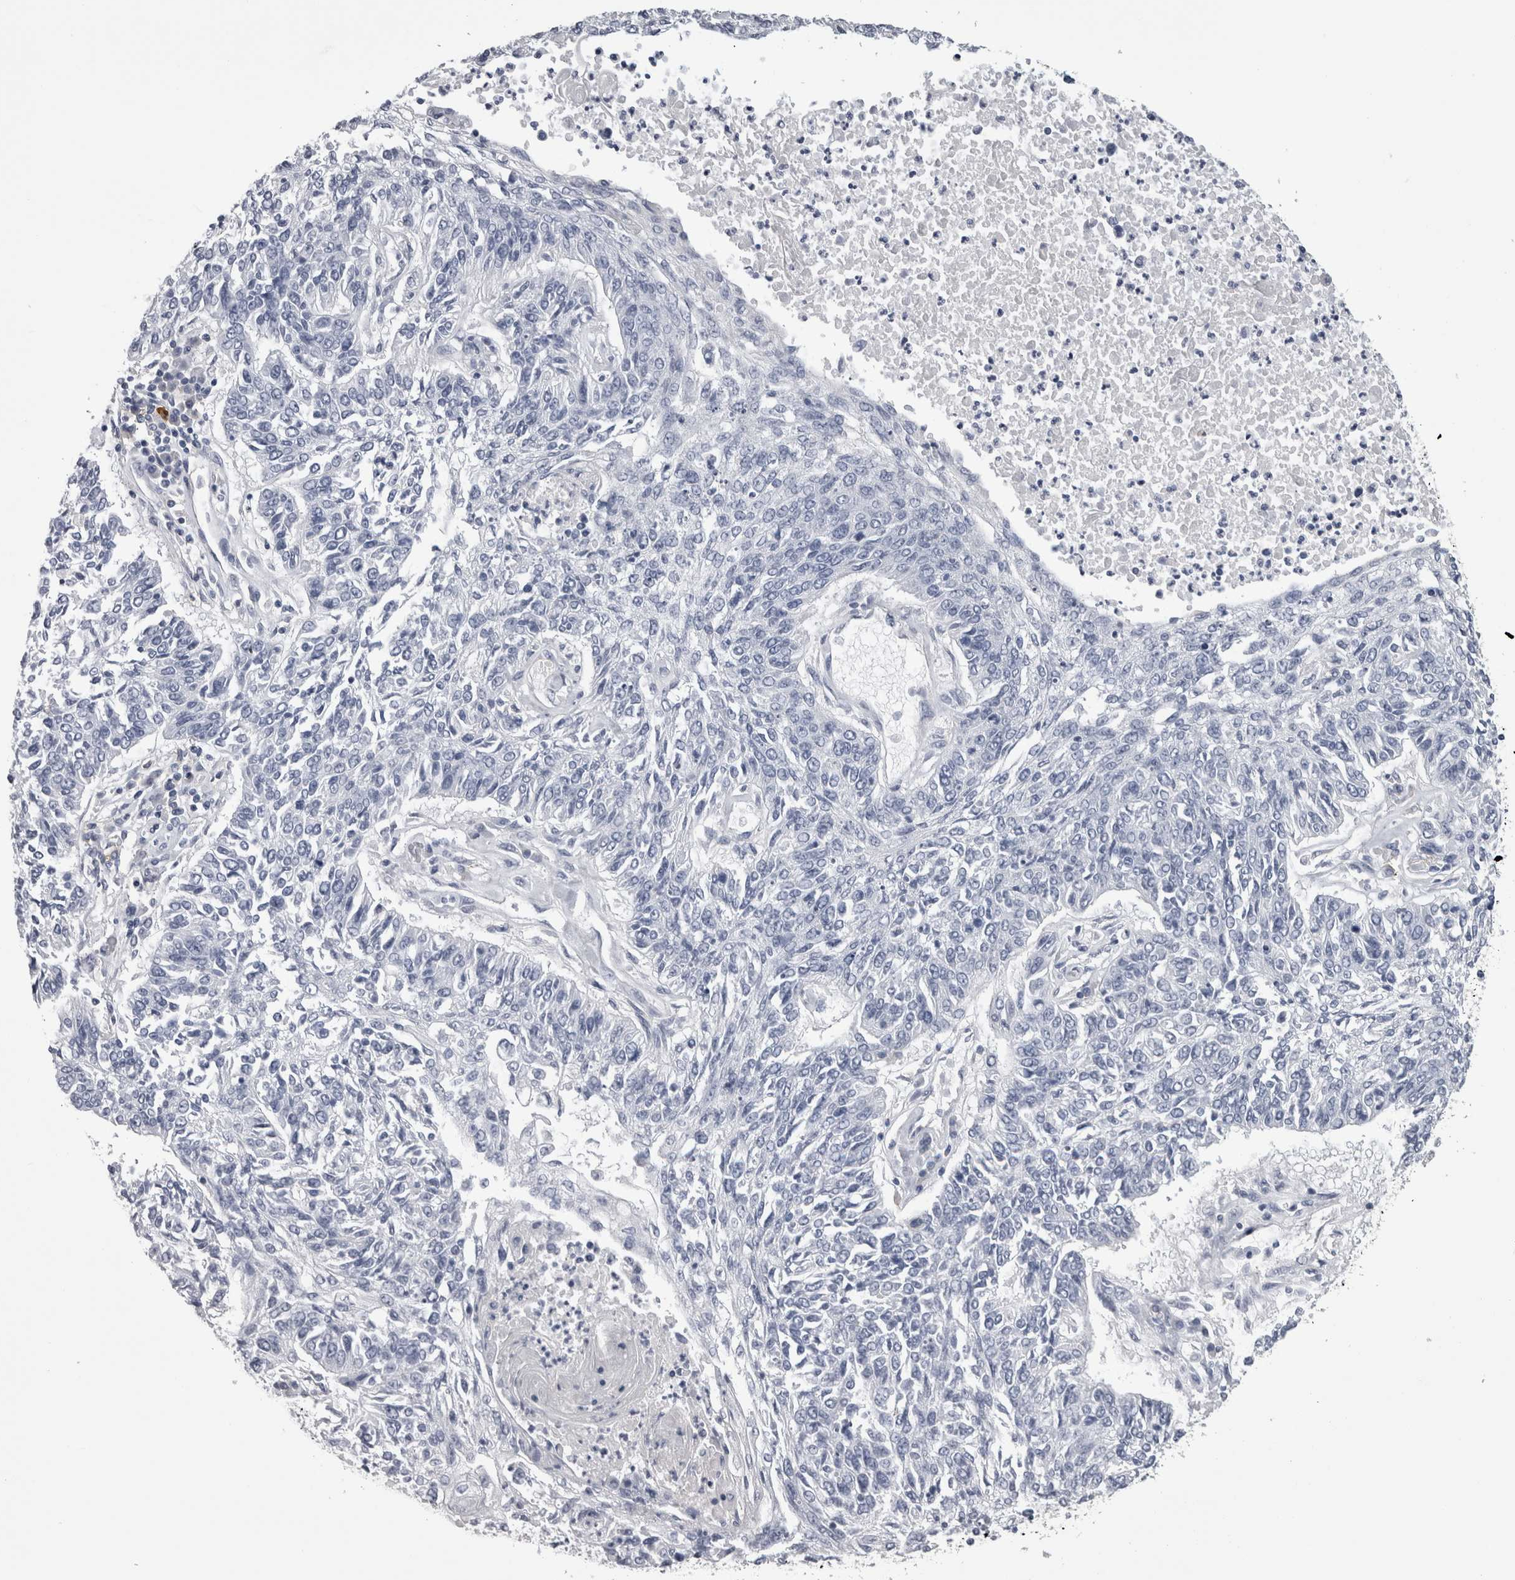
{"staining": {"intensity": "negative", "quantity": "none", "location": "none"}, "tissue": "lung cancer", "cell_type": "Tumor cells", "image_type": "cancer", "snomed": [{"axis": "morphology", "description": "Normal tissue, NOS"}, {"axis": "morphology", "description": "Squamous cell carcinoma, NOS"}, {"axis": "topography", "description": "Cartilage tissue"}, {"axis": "topography", "description": "Bronchus"}, {"axis": "topography", "description": "Lung"}], "caption": "There is no significant expression in tumor cells of lung cancer (squamous cell carcinoma).", "gene": "AFMID", "patient": {"sex": "female", "age": 49}}